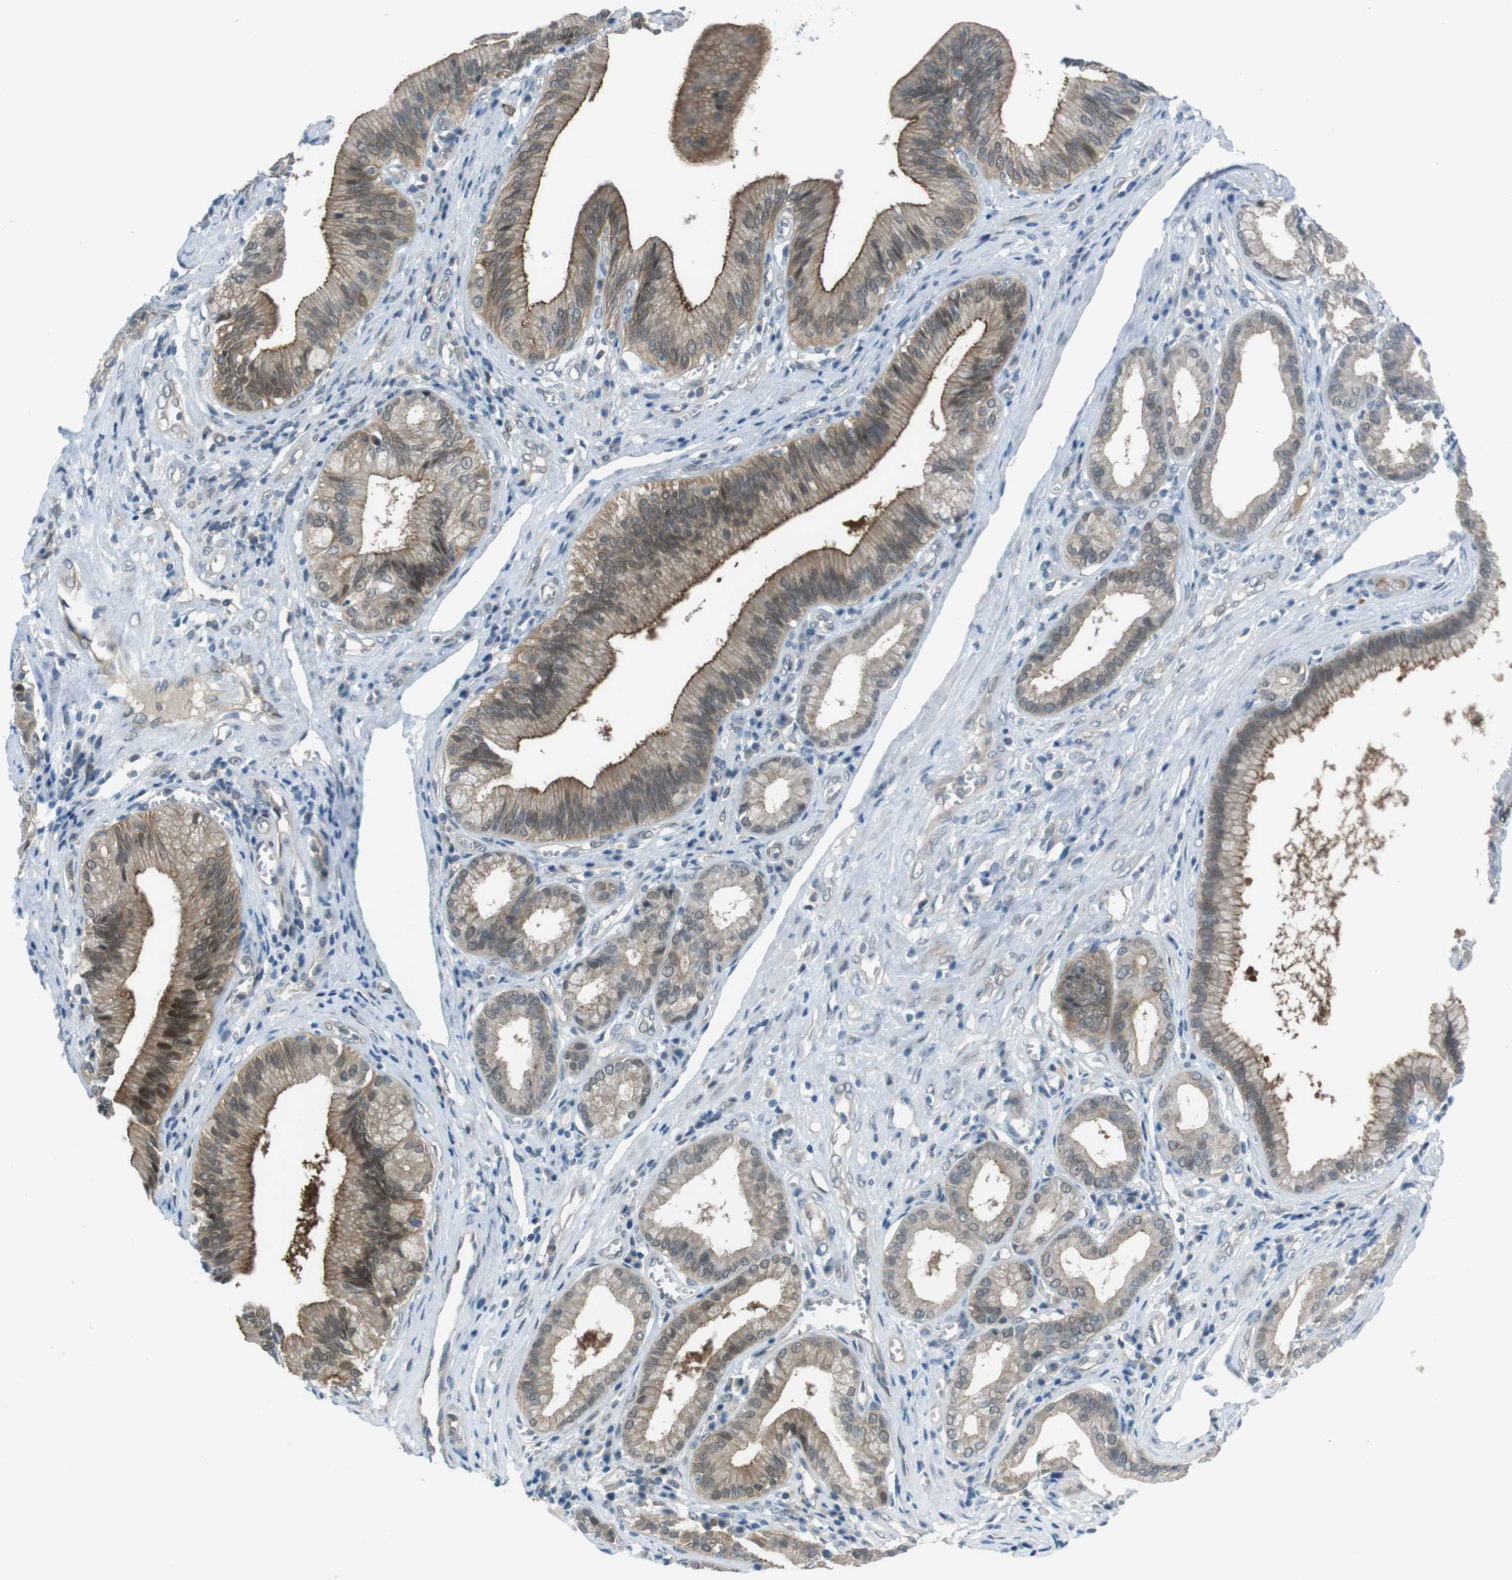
{"staining": {"intensity": "moderate", "quantity": ">75%", "location": "cytoplasmic/membranous"}, "tissue": "pancreatic cancer", "cell_type": "Tumor cells", "image_type": "cancer", "snomed": [{"axis": "morphology", "description": "Adenocarcinoma, NOS"}, {"axis": "topography", "description": "Pancreas"}], "caption": "Adenocarcinoma (pancreatic) stained with a brown dye displays moderate cytoplasmic/membranous positive expression in approximately >75% of tumor cells.", "gene": "ZDHHC20", "patient": {"sex": "female", "age": 75}}